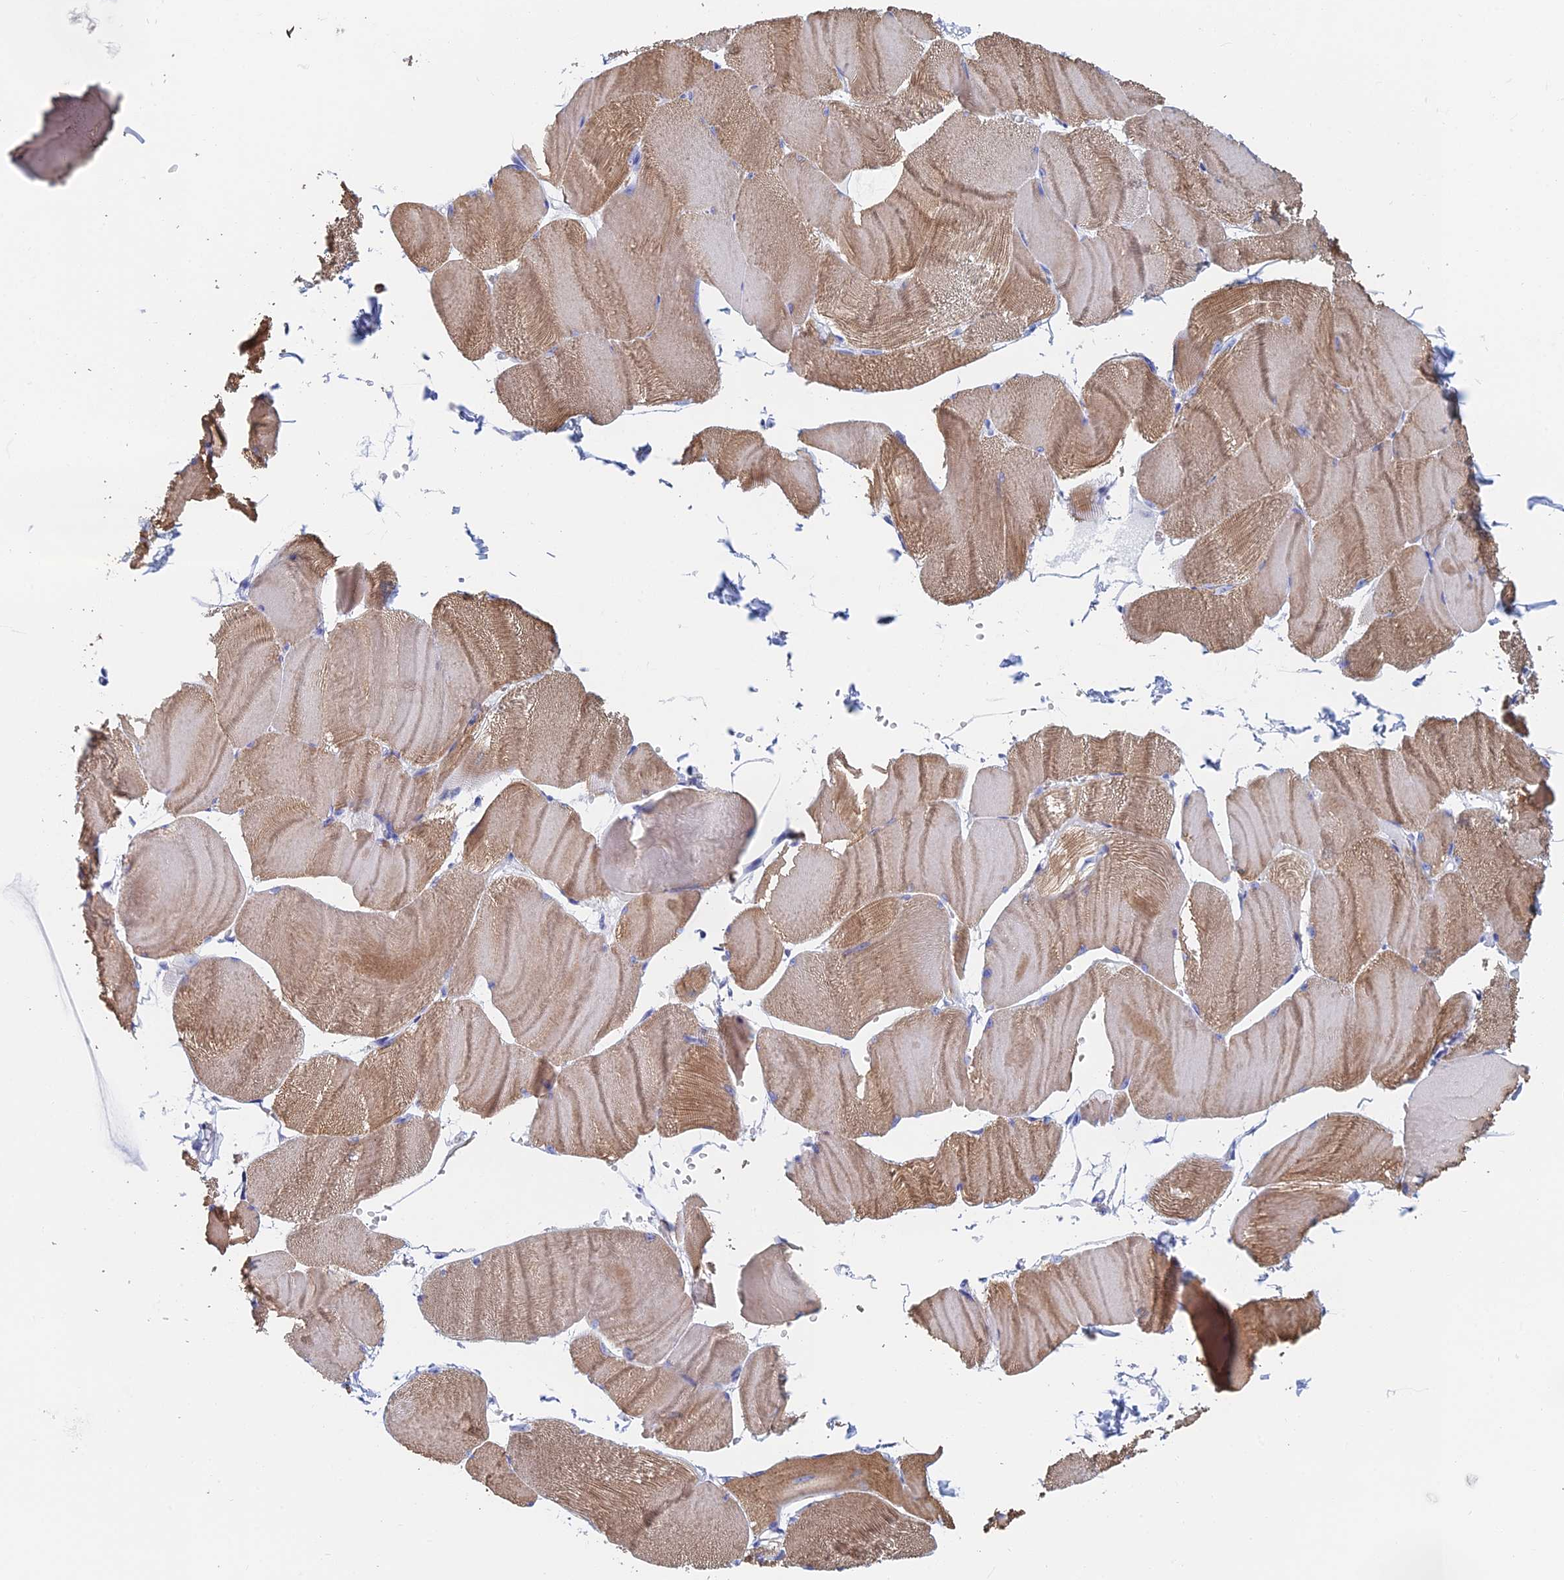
{"staining": {"intensity": "moderate", "quantity": "25%-75%", "location": "cytoplasmic/membranous"}, "tissue": "skeletal muscle", "cell_type": "Myocytes", "image_type": "normal", "snomed": [{"axis": "morphology", "description": "Normal tissue, NOS"}, {"axis": "morphology", "description": "Basal cell carcinoma"}, {"axis": "topography", "description": "Skeletal muscle"}], "caption": "The image shows immunohistochemical staining of normal skeletal muscle. There is moderate cytoplasmic/membranous staining is appreciated in about 25%-75% of myocytes.", "gene": "KCNK18", "patient": {"sex": "female", "age": 64}}